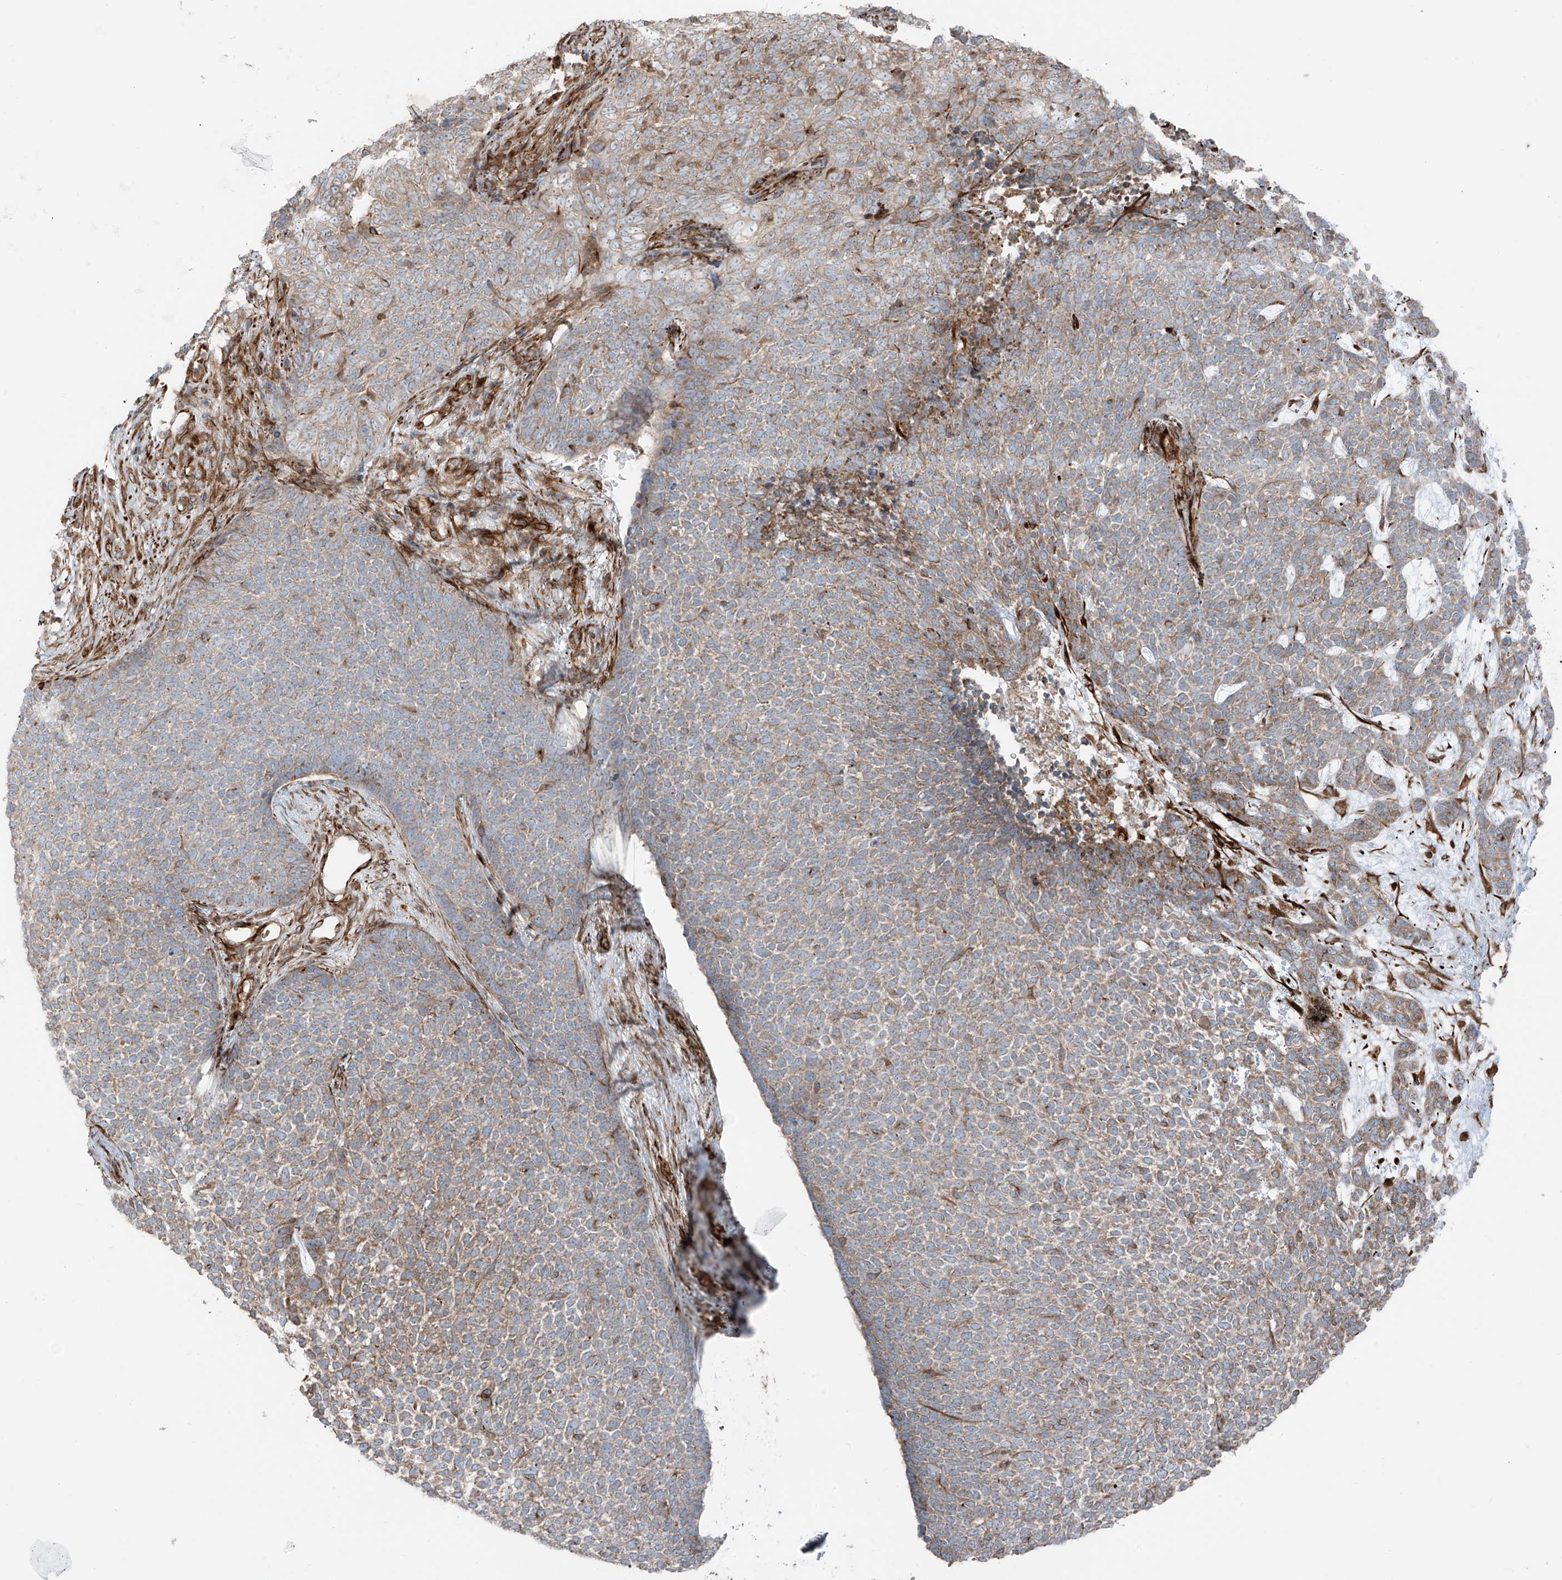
{"staining": {"intensity": "moderate", "quantity": "25%-75%", "location": "cytoplasmic/membranous"}, "tissue": "skin cancer", "cell_type": "Tumor cells", "image_type": "cancer", "snomed": [{"axis": "morphology", "description": "Basal cell carcinoma"}, {"axis": "topography", "description": "Skin"}], "caption": "Human skin basal cell carcinoma stained with a protein marker exhibits moderate staining in tumor cells.", "gene": "ERLEC1", "patient": {"sex": "female", "age": 84}}